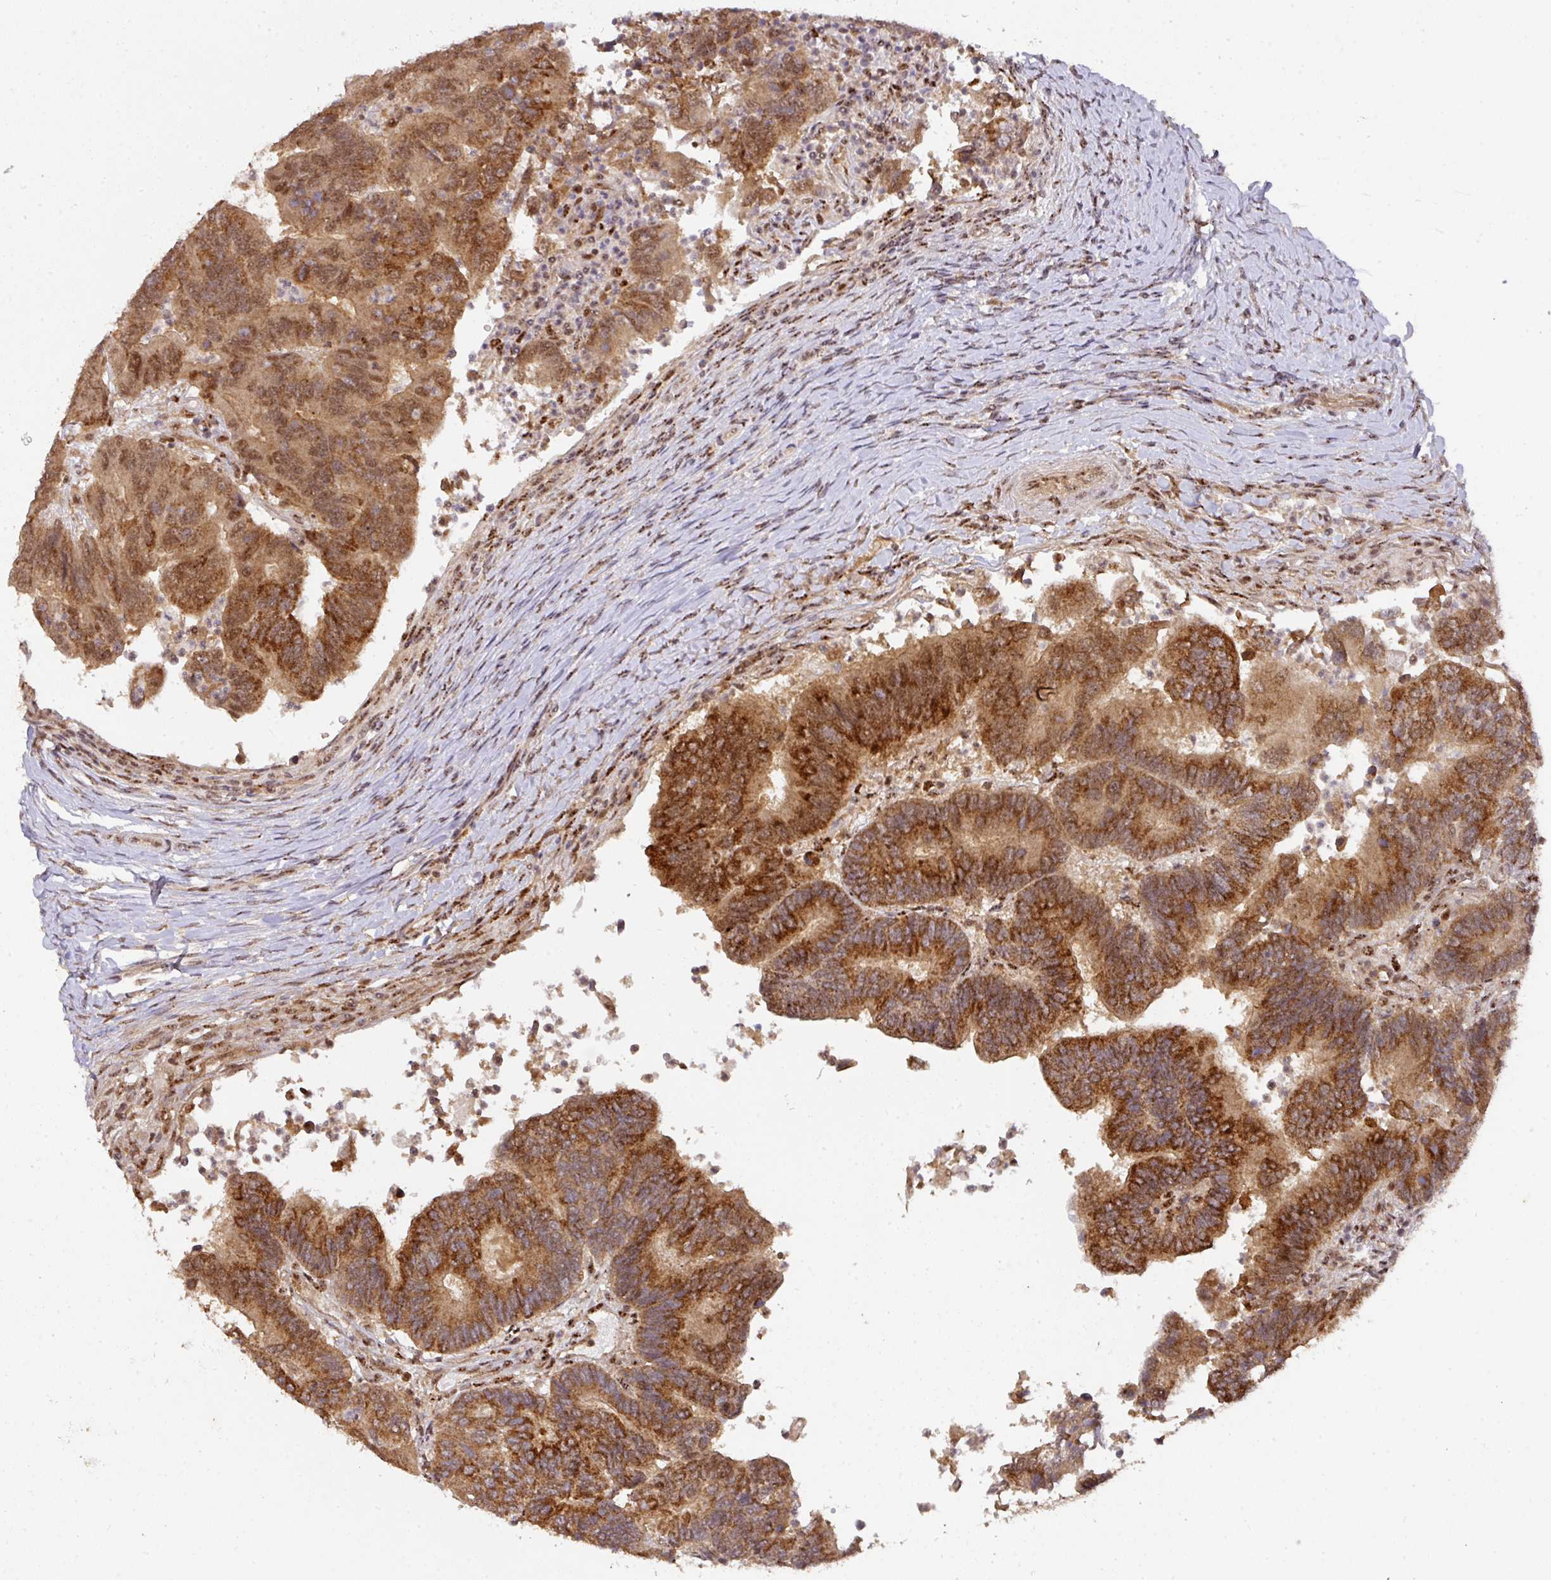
{"staining": {"intensity": "strong", "quantity": ">75%", "location": "cytoplasmic/membranous,nuclear"}, "tissue": "colorectal cancer", "cell_type": "Tumor cells", "image_type": "cancer", "snomed": [{"axis": "morphology", "description": "Adenocarcinoma, NOS"}, {"axis": "topography", "description": "Colon"}], "caption": "Immunohistochemical staining of colorectal adenocarcinoma reveals high levels of strong cytoplasmic/membranous and nuclear positivity in approximately >75% of tumor cells. The staining was performed using DAB to visualize the protein expression in brown, while the nuclei were stained in blue with hematoxylin (Magnification: 20x).", "gene": "RANBP9", "patient": {"sex": "female", "age": 67}}